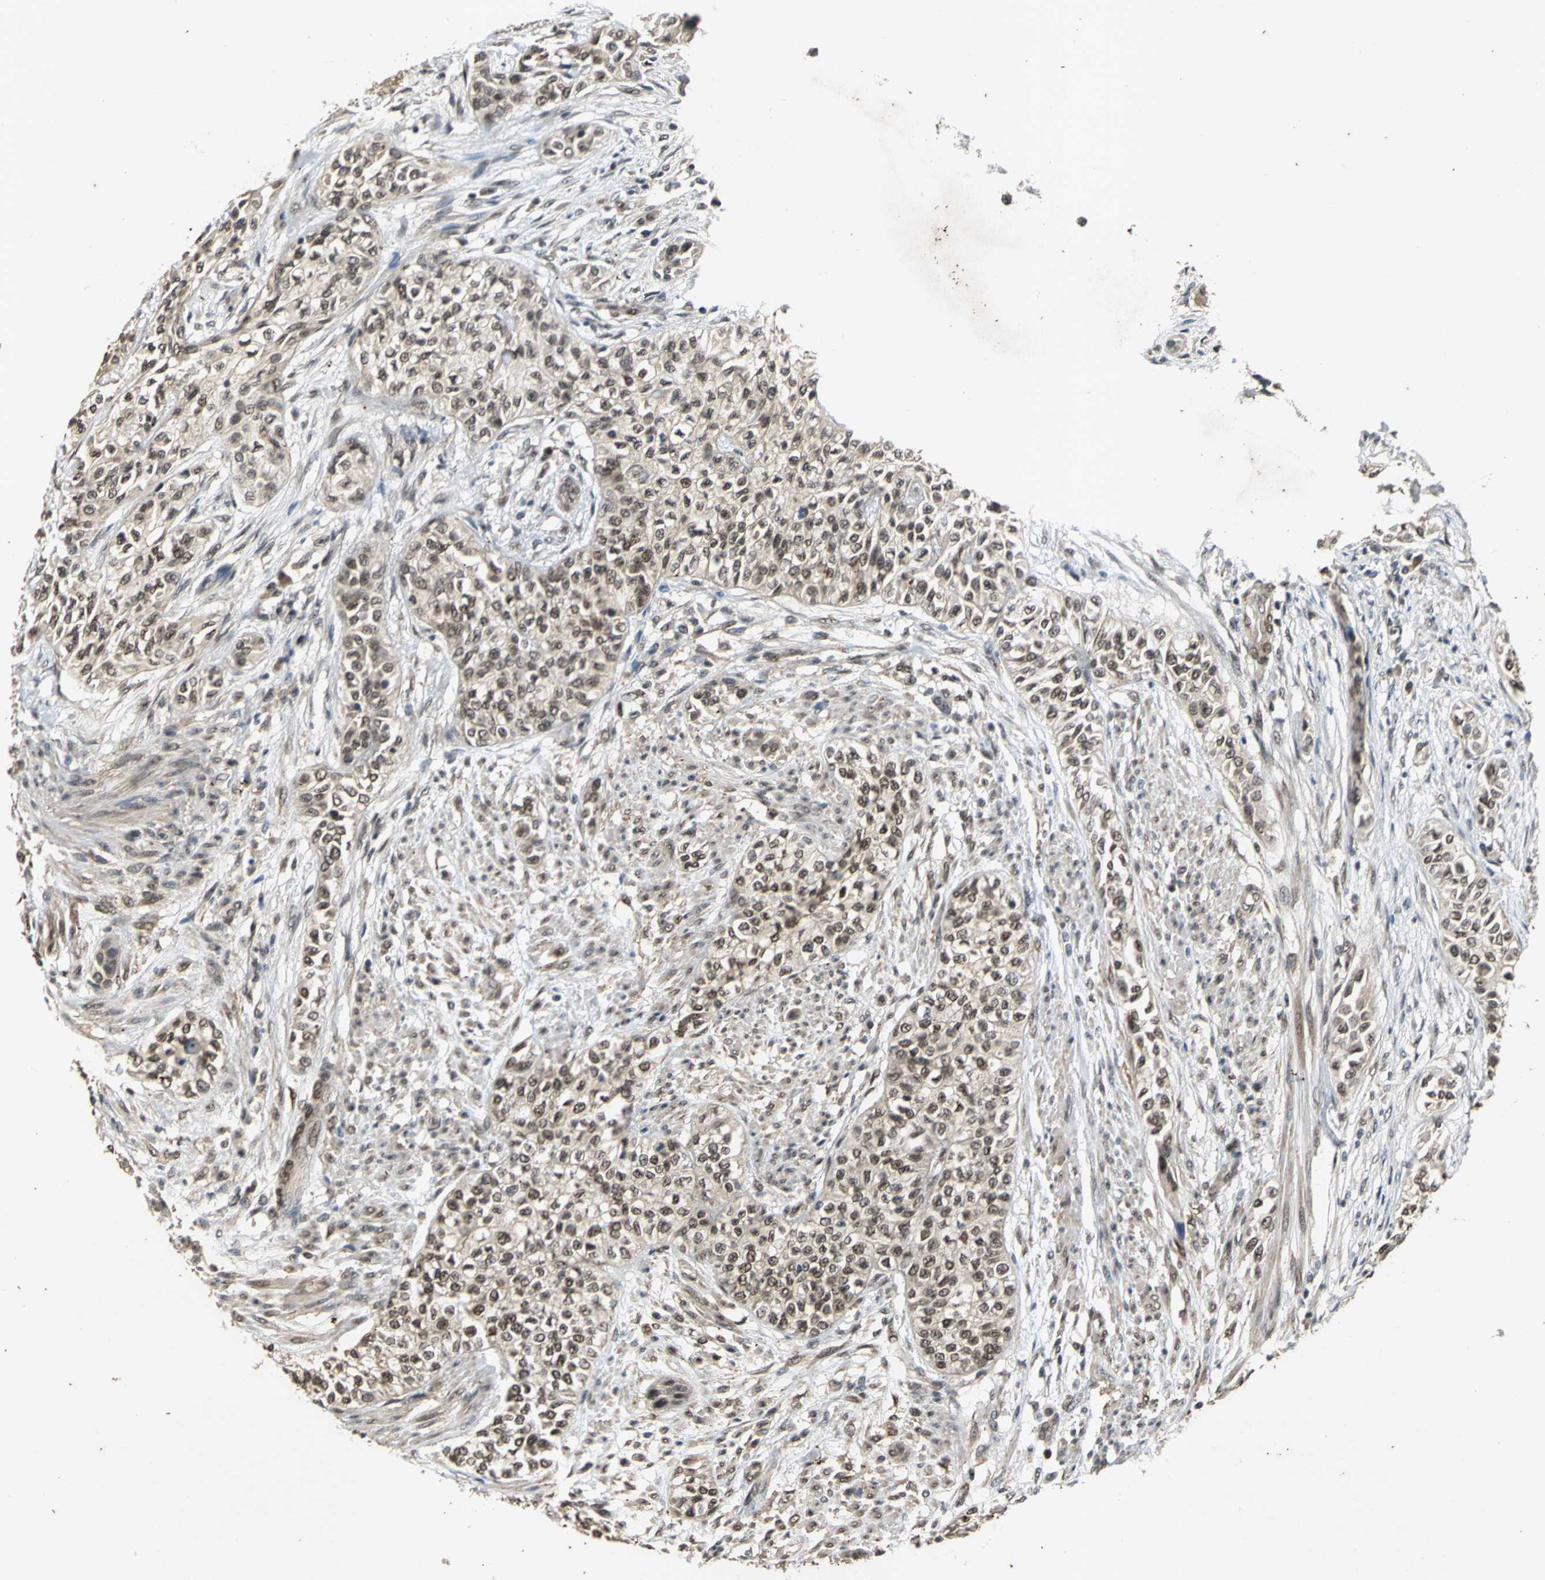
{"staining": {"intensity": "weak", "quantity": "25%-75%", "location": "nuclear"}, "tissue": "urothelial cancer", "cell_type": "Tumor cells", "image_type": "cancer", "snomed": [{"axis": "morphology", "description": "Urothelial carcinoma, High grade"}, {"axis": "topography", "description": "Urinary bladder"}], "caption": "Immunohistochemistry (IHC) photomicrograph of high-grade urothelial carcinoma stained for a protein (brown), which displays low levels of weak nuclear positivity in about 25%-75% of tumor cells.", "gene": "NOTCH3", "patient": {"sex": "male", "age": 74}}